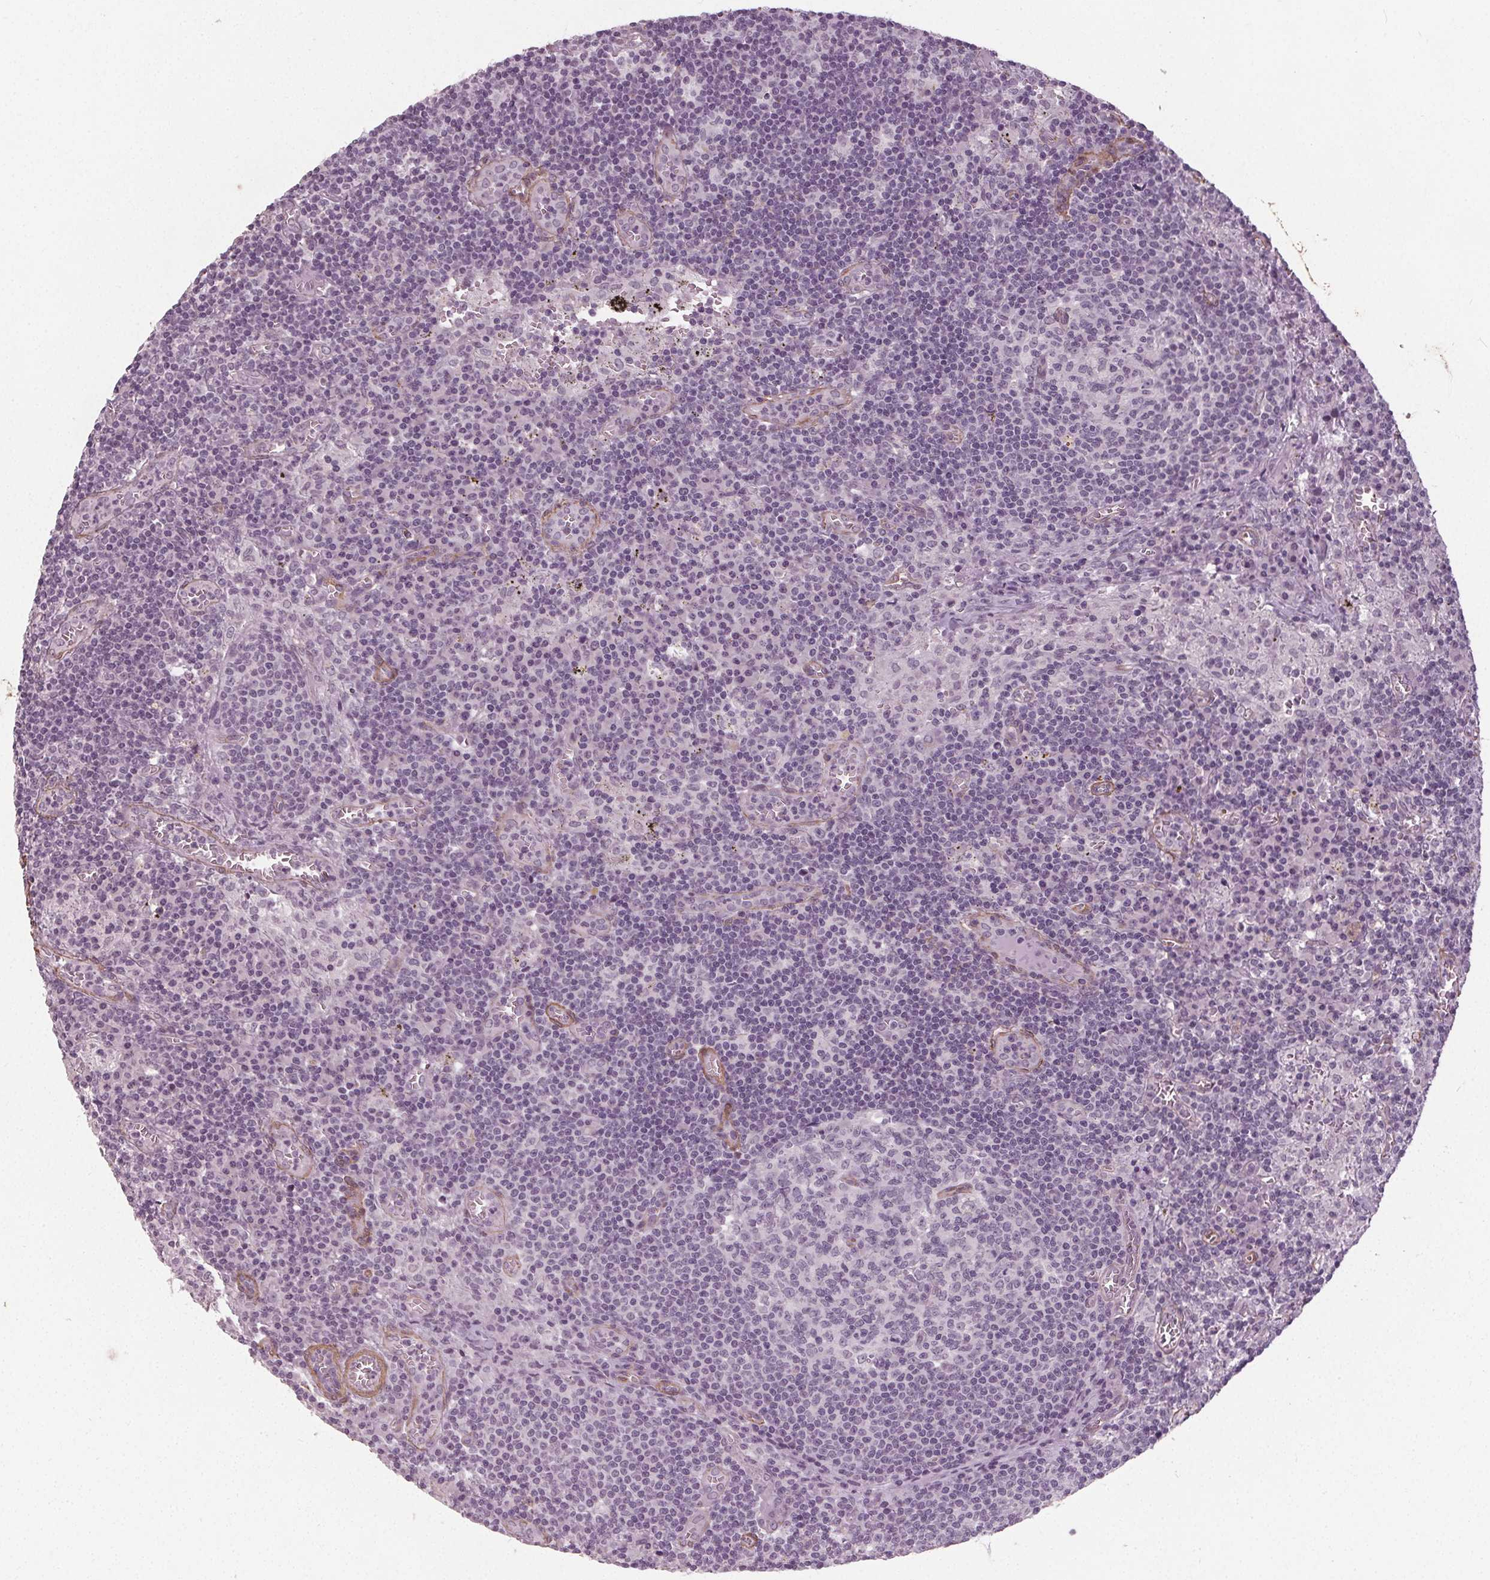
{"staining": {"intensity": "negative", "quantity": "none", "location": "none"}, "tissue": "lymph node", "cell_type": "Germinal center cells", "image_type": "normal", "snomed": [{"axis": "morphology", "description": "Normal tissue, NOS"}, {"axis": "topography", "description": "Lymph node"}], "caption": "The photomicrograph reveals no significant staining in germinal center cells of lymph node. (DAB IHC, high magnification).", "gene": "PKP1", "patient": {"sex": "male", "age": 62}}